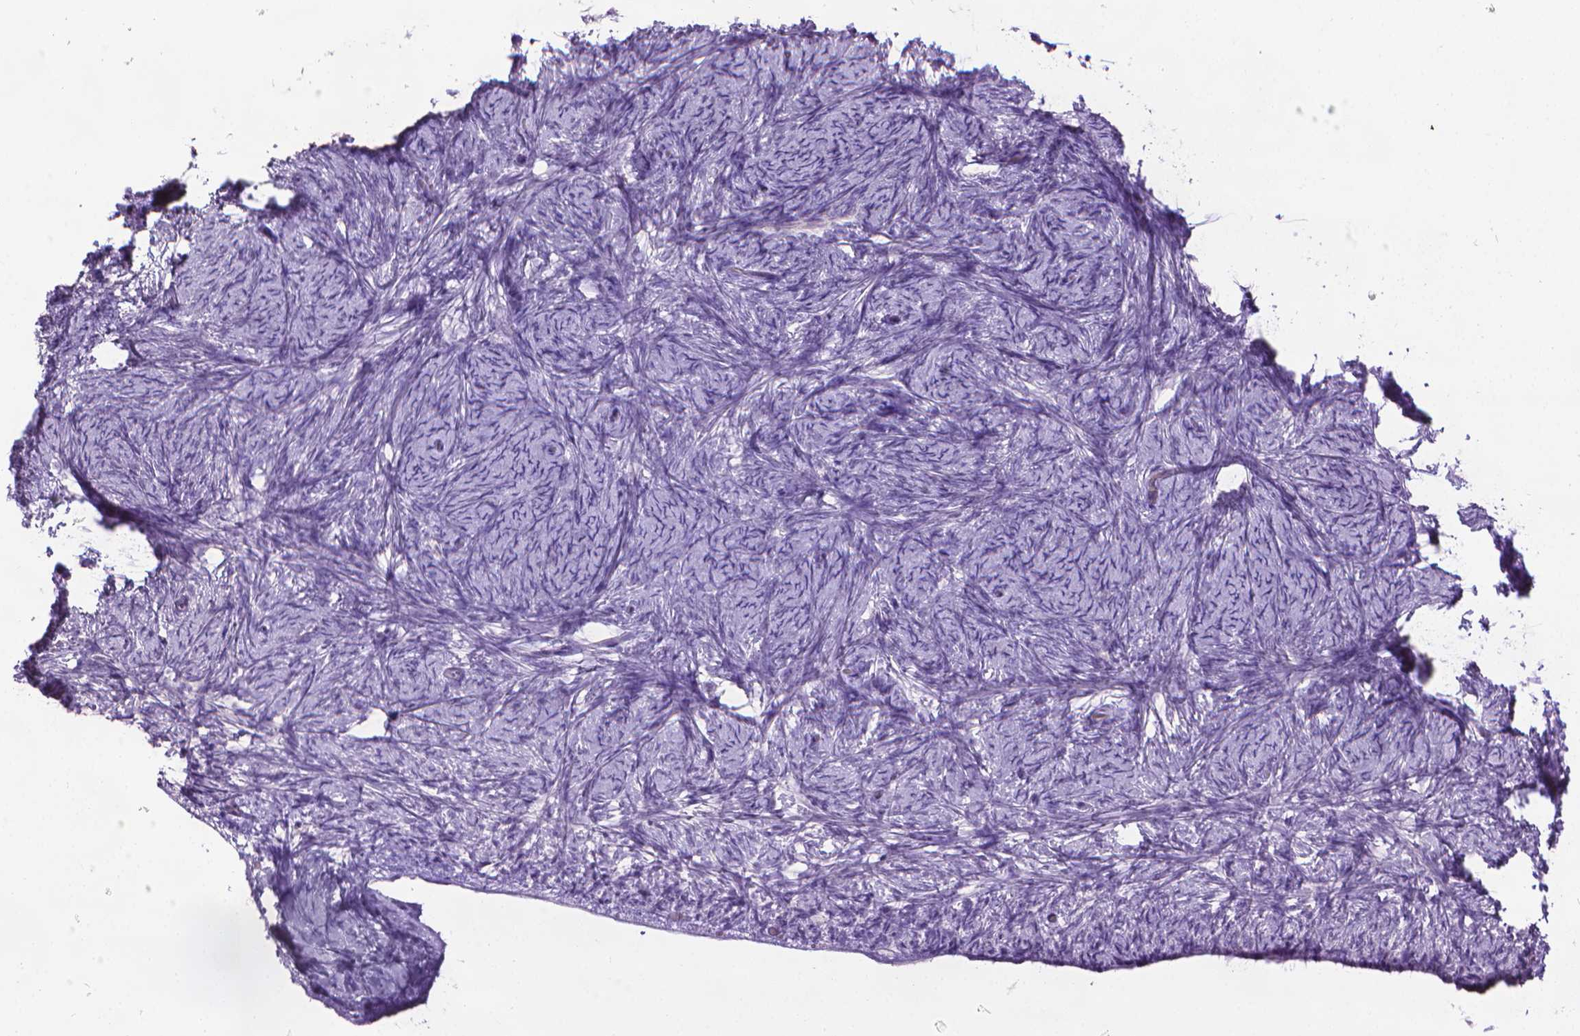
{"staining": {"intensity": "negative", "quantity": "none", "location": "none"}, "tissue": "ovary", "cell_type": "Ovarian stroma cells", "image_type": "normal", "snomed": [{"axis": "morphology", "description": "Normal tissue, NOS"}, {"axis": "topography", "description": "Ovary"}], "caption": "IHC image of benign ovary: ovary stained with DAB exhibits no significant protein staining in ovarian stroma cells. (Immunohistochemistry (ihc), brightfield microscopy, high magnification).", "gene": "DNAI7", "patient": {"sex": "female", "age": 34}}